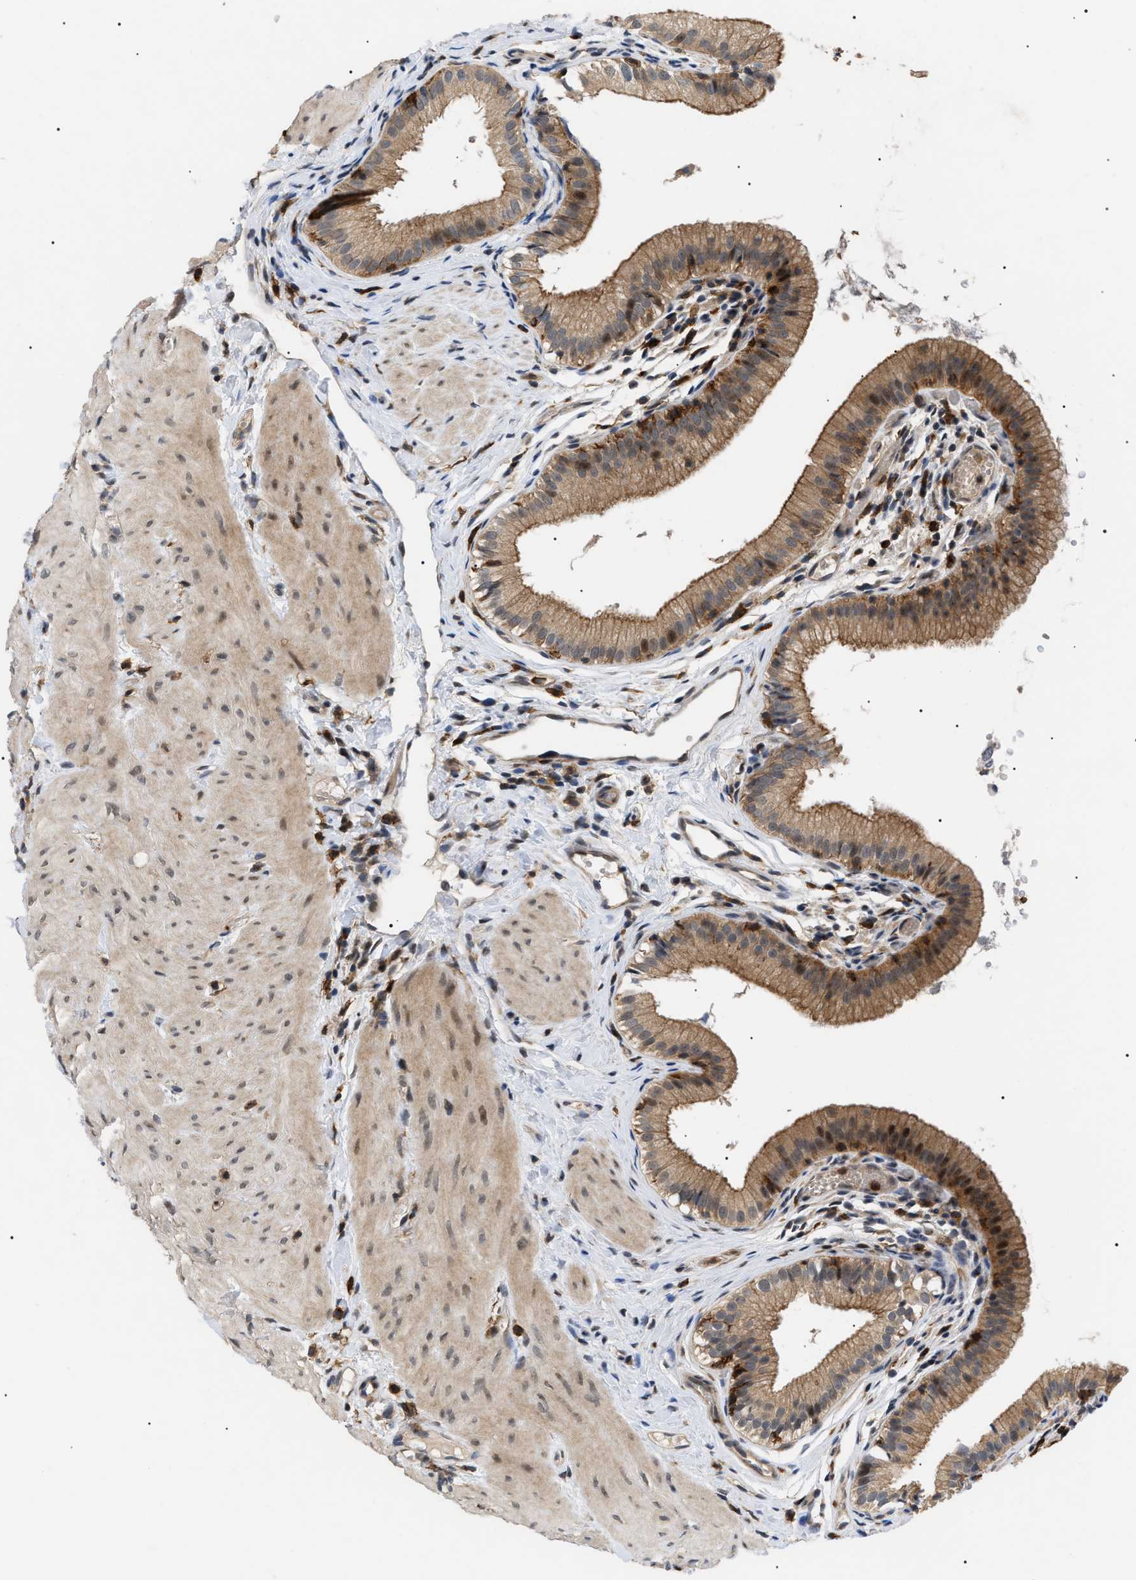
{"staining": {"intensity": "moderate", "quantity": ">75%", "location": "cytoplasmic/membranous,nuclear"}, "tissue": "gallbladder", "cell_type": "Glandular cells", "image_type": "normal", "snomed": [{"axis": "morphology", "description": "Normal tissue, NOS"}, {"axis": "topography", "description": "Gallbladder"}], "caption": "Gallbladder was stained to show a protein in brown. There is medium levels of moderate cytoplasmic/membranous,nuclear staining in approximately >75% of glandular cells. The staining is performed using DAB brown chromogen to label protein expression. The nuclei are counter-stained blue using hematoxylin.", "gene": "CD300A", "patient": {"sex": "female", "age": 26}}